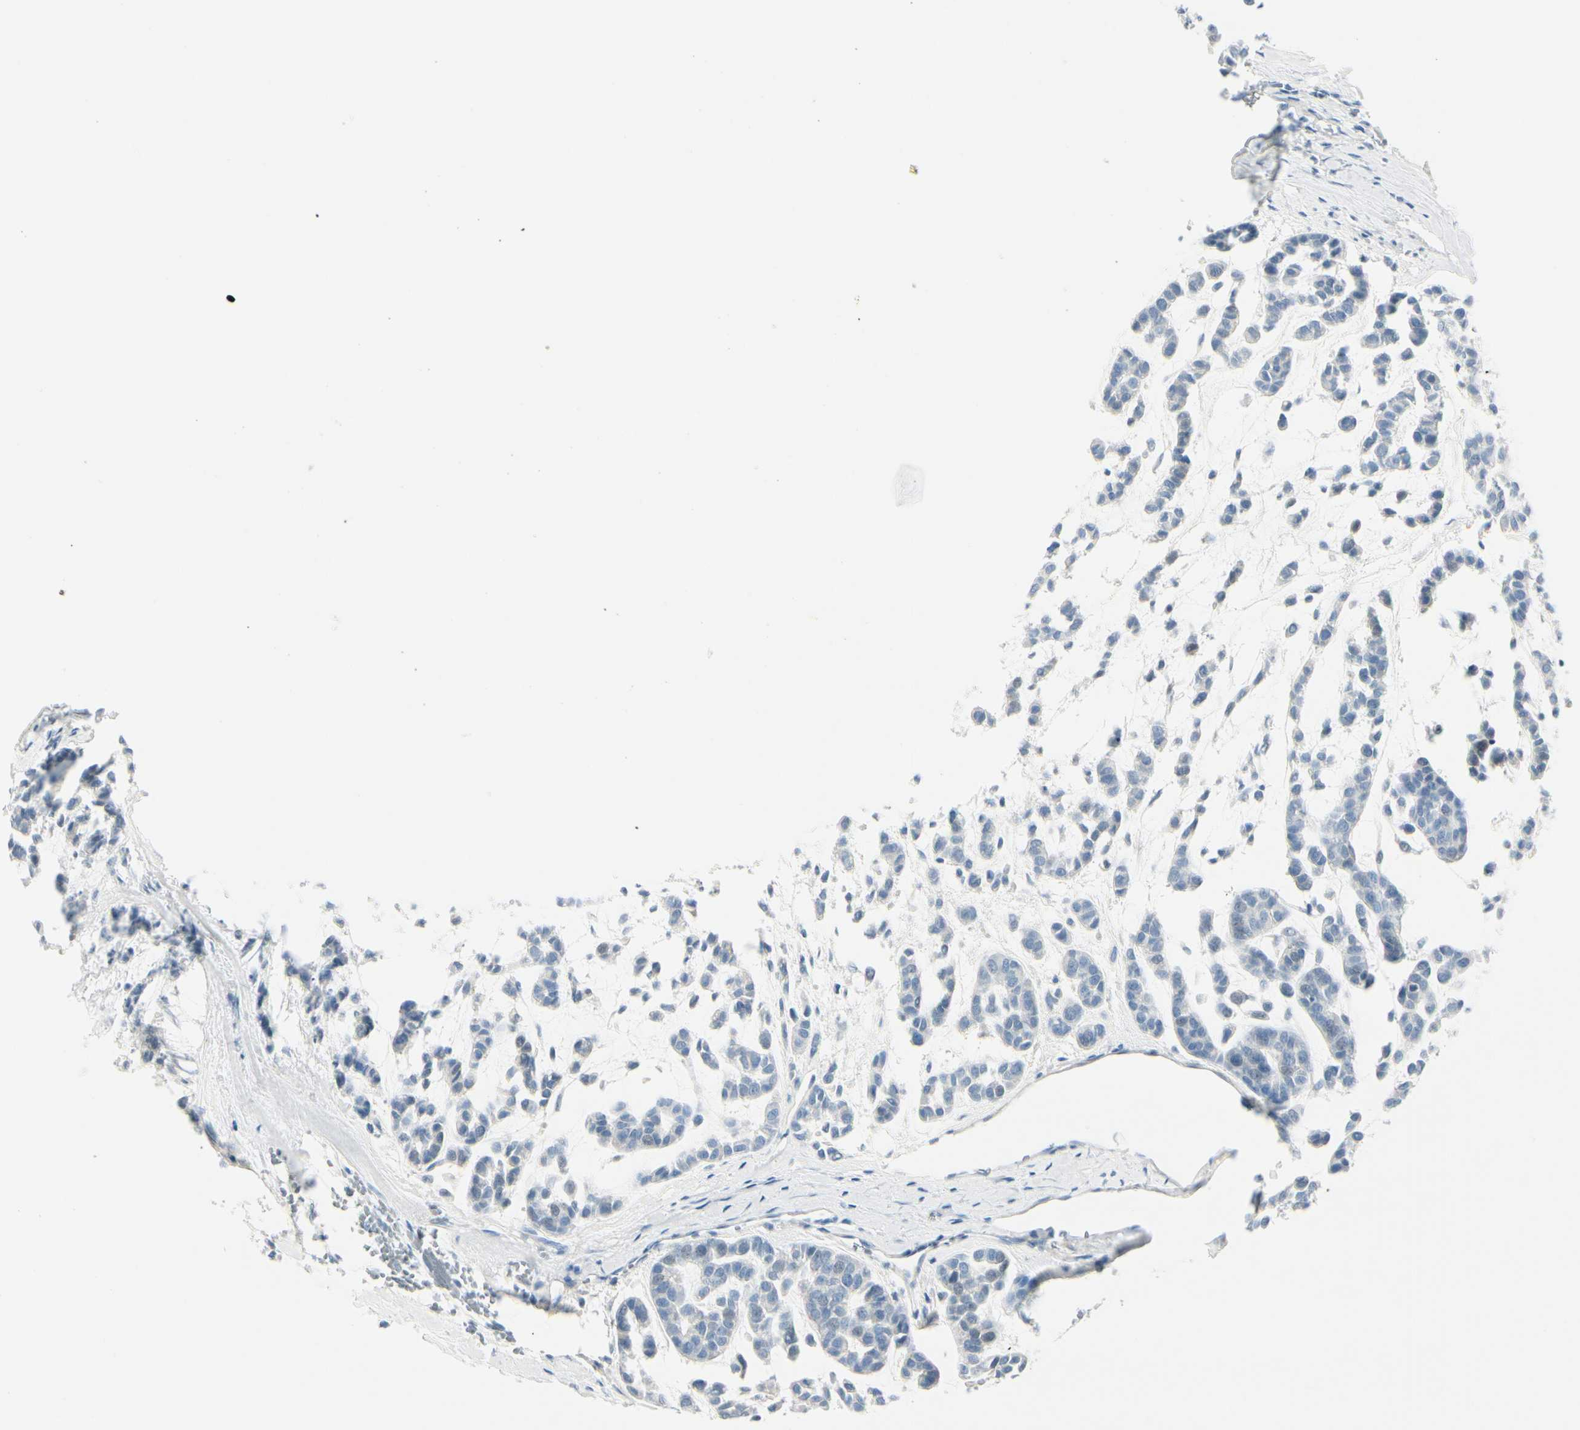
{"staining": {"intensity": "negative", "quantity": "none", "location": "none"}, "tissue": "head and neck cancer", "cell_type": "Tumor cells", "image_type": "cancer", "snomed": [{"axis": "morphology", "description": "Adenocarcinoma, NOS"}, {"axis": "morphology", "description": "Adenoma, NOS"}, {"axis": "topography", "description": "Head-Neck"}], "caption": "A high-resolution histopathology image shows immunohistochemistry staining of head and neck cancer (adenoma), which shows no significant expression in tumor cells. (DAB (3,3'-diaminobenzidine) IHC, high magnification).", "gene": "CDHR5", "patient": {"sex": "female", "age": 55}}